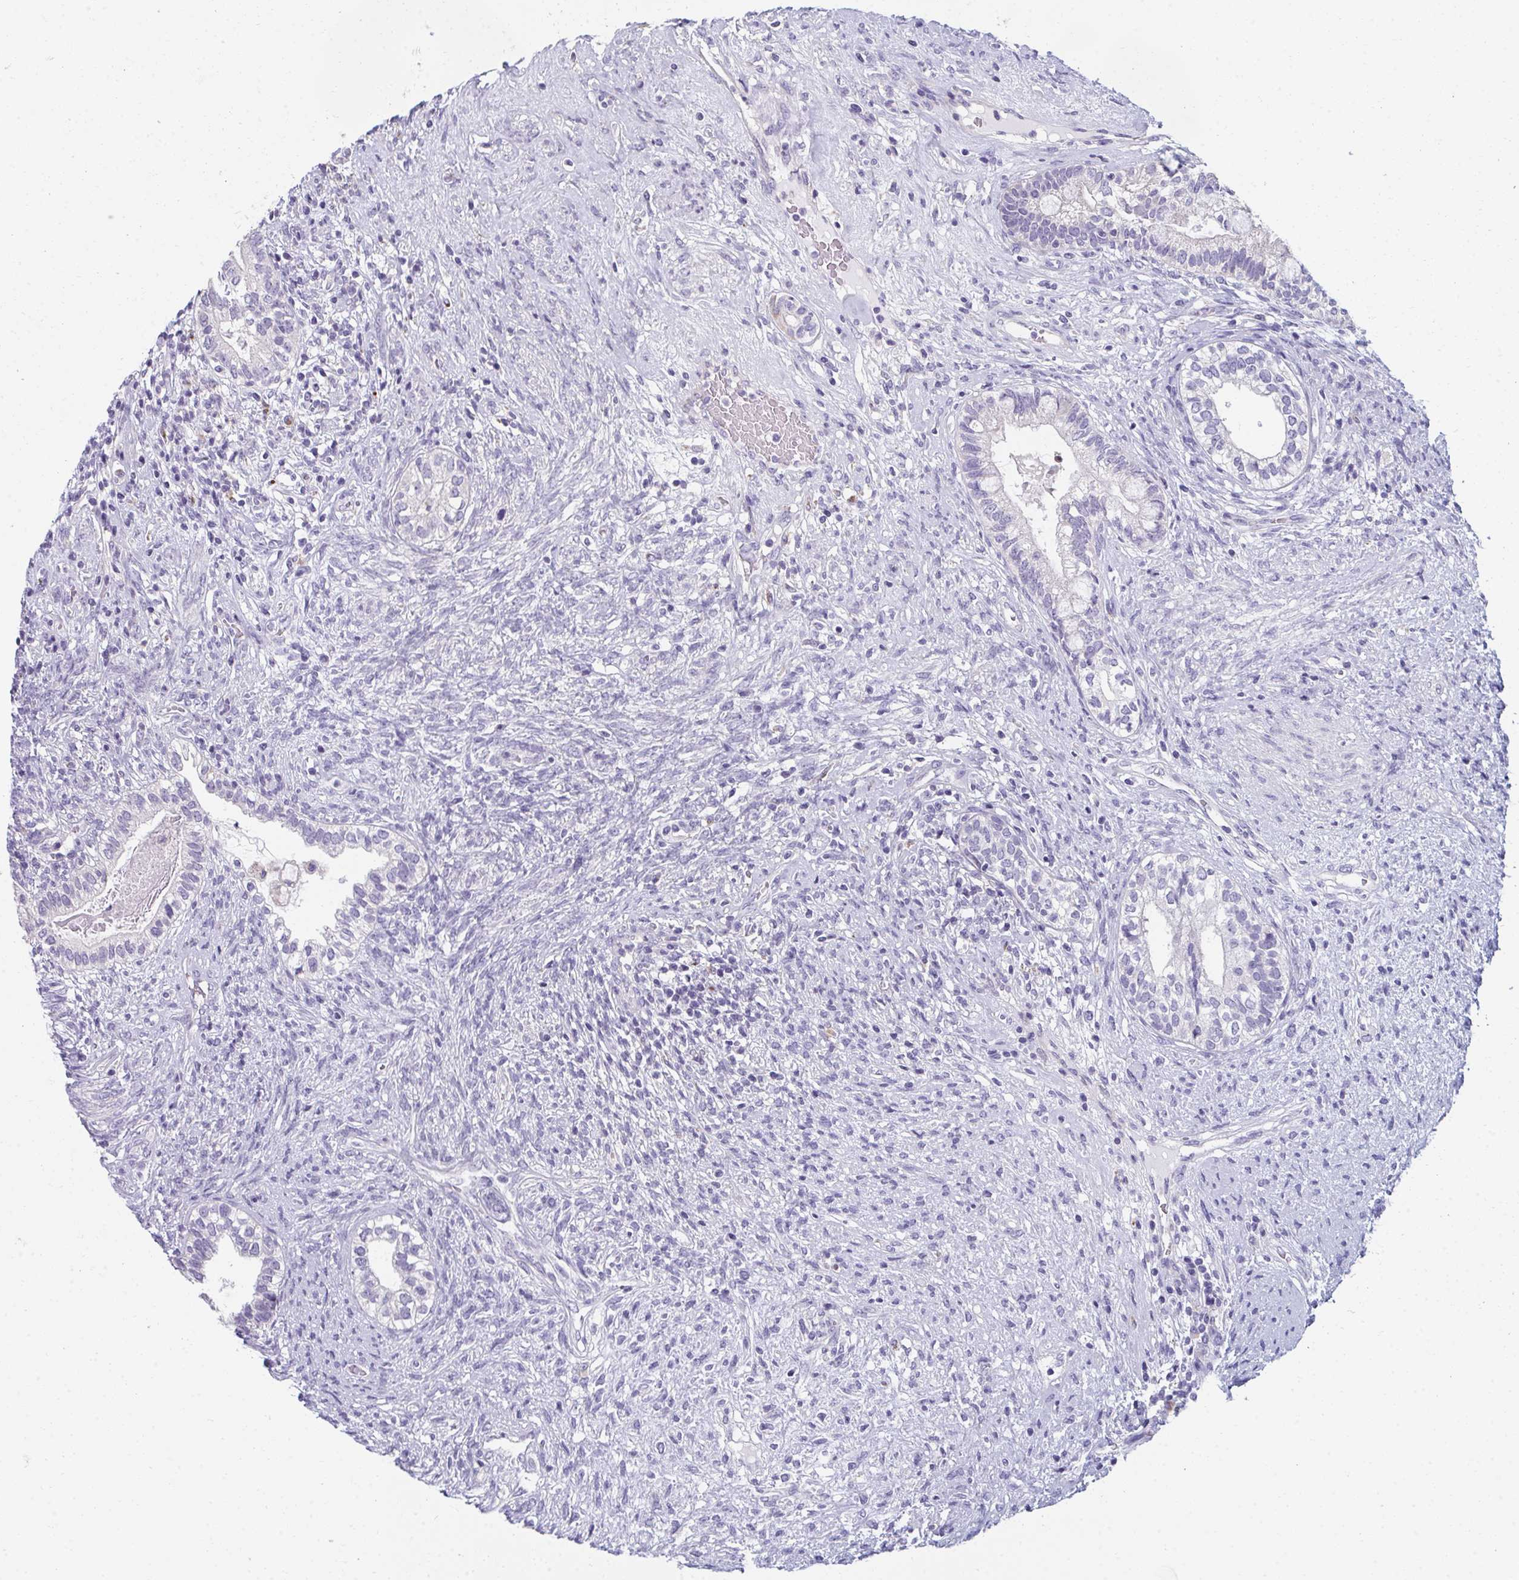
{"staining": {"intensity": "negative", "quantity": "none", "location": "none"}, "tissue": "testis cancer", "cell_type": "Tumor cells", "image_type": "cancer", "snomed": [{"axis": "morphology", "description": "Seminoma, NOS"}, {"axis": "morphology", "description": "Carcinoma, Embryonal, NOS"}, {"axis": "topography", "description": "Testis"}], "caption": "Histopathology image shows no protein staining in tumor cells of testis cancer (seminoma) tissue.", "gene": "EIF1AD", "patient": {"sex": "male", "age": 41}}